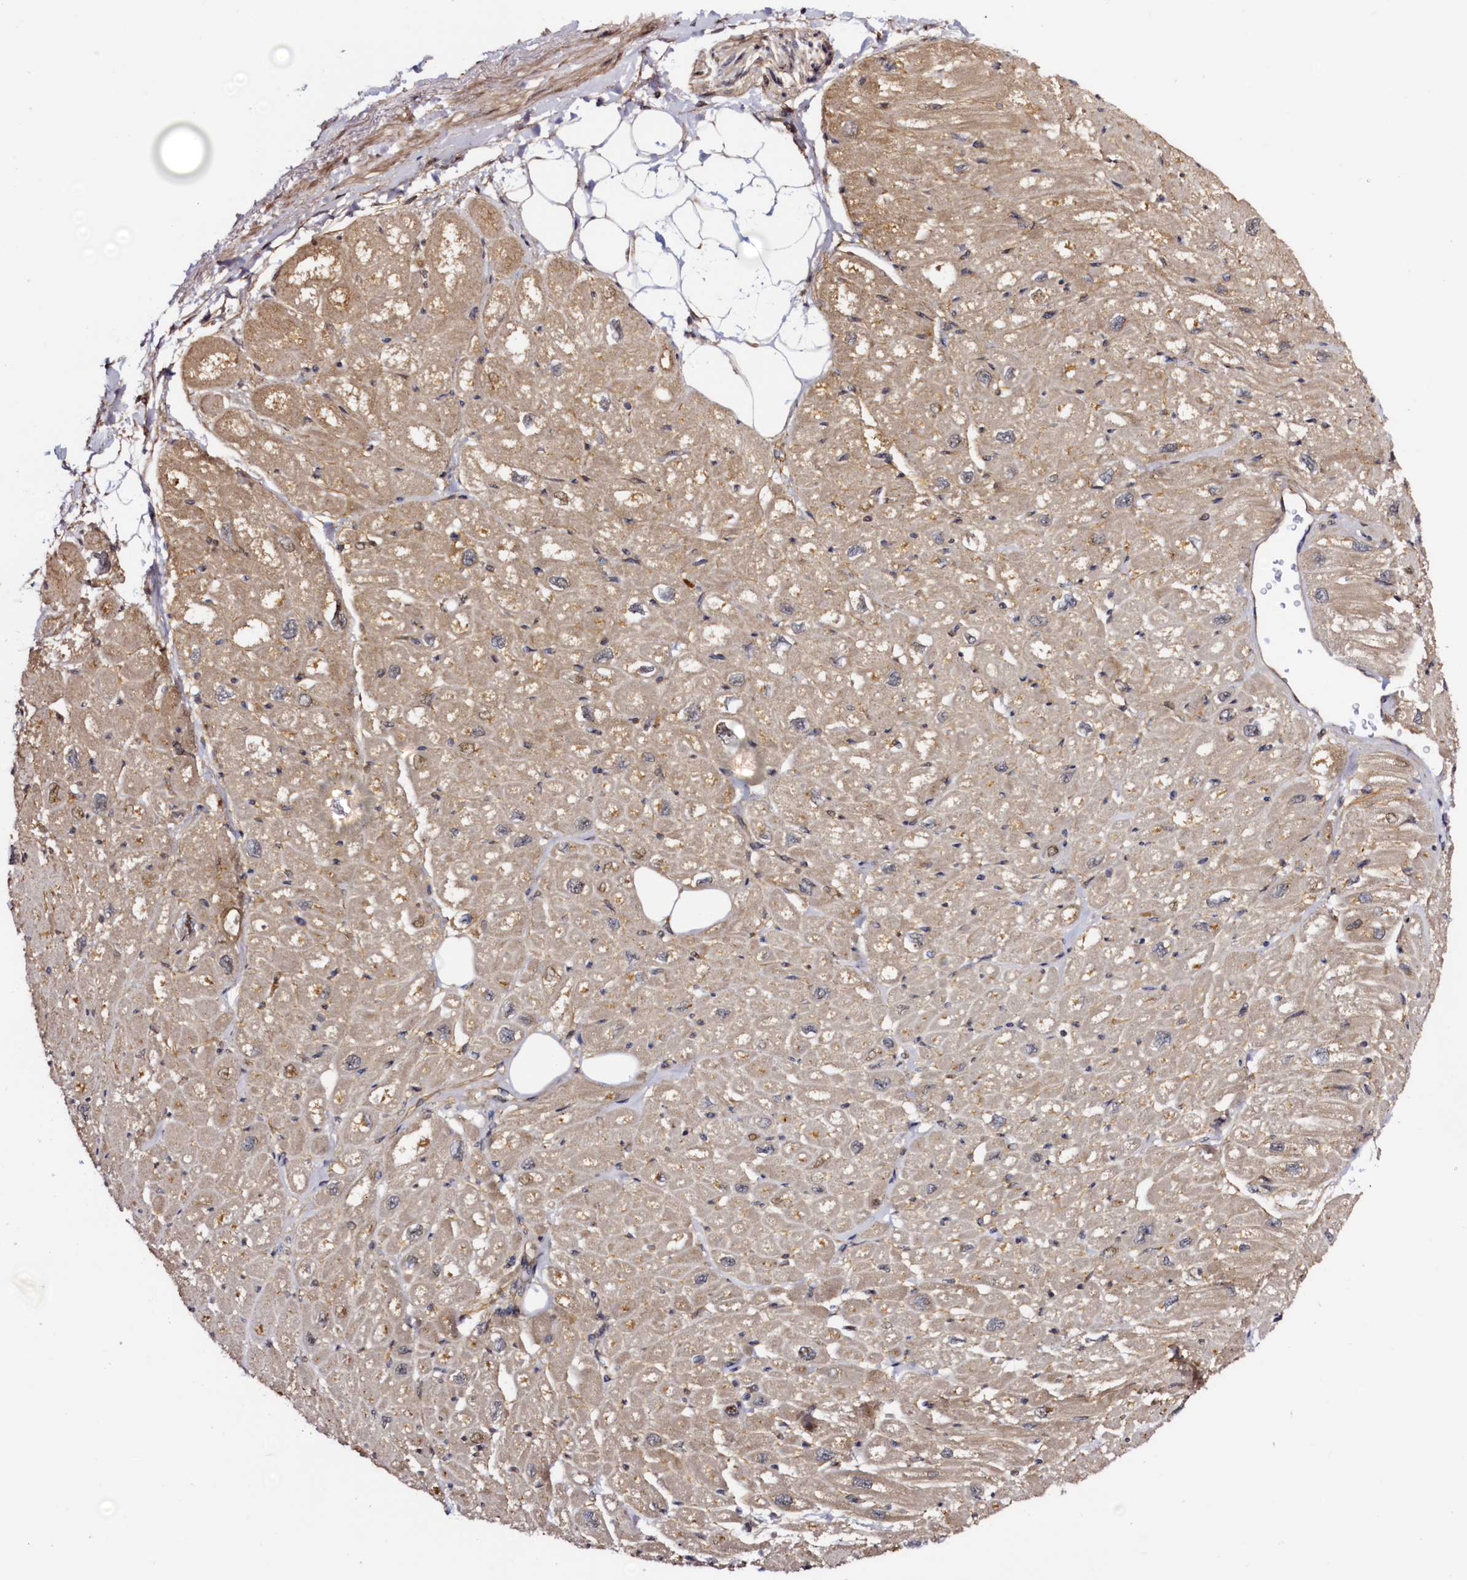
{"staining": {"intensity": "moderate", "quantity": ">75%", "location": "cytoplasmic/membranous"}, "tissue": "heart muscle", "cell_type": "Cardiomyocytes", "image_type": "normal", "snomed": [{"axis": "morphology", "description": "Normal tissue, NOS"}, {"axis": "topography", "description": "Heart"}], "caption": "An image of human heart muscle stained for a protein demonstrates moderate cytoplasmic/membranous brown staining in cardiomyocytes. The staining was performed using DAB (3,3'-diaminobenzidine) to visualize the protein expression in brown, while the nuclei were stained in blue with hematoxylin (Magnification: 20x).", "gene": "RBFA", "patient": {"sex": "male", "age": 50}}